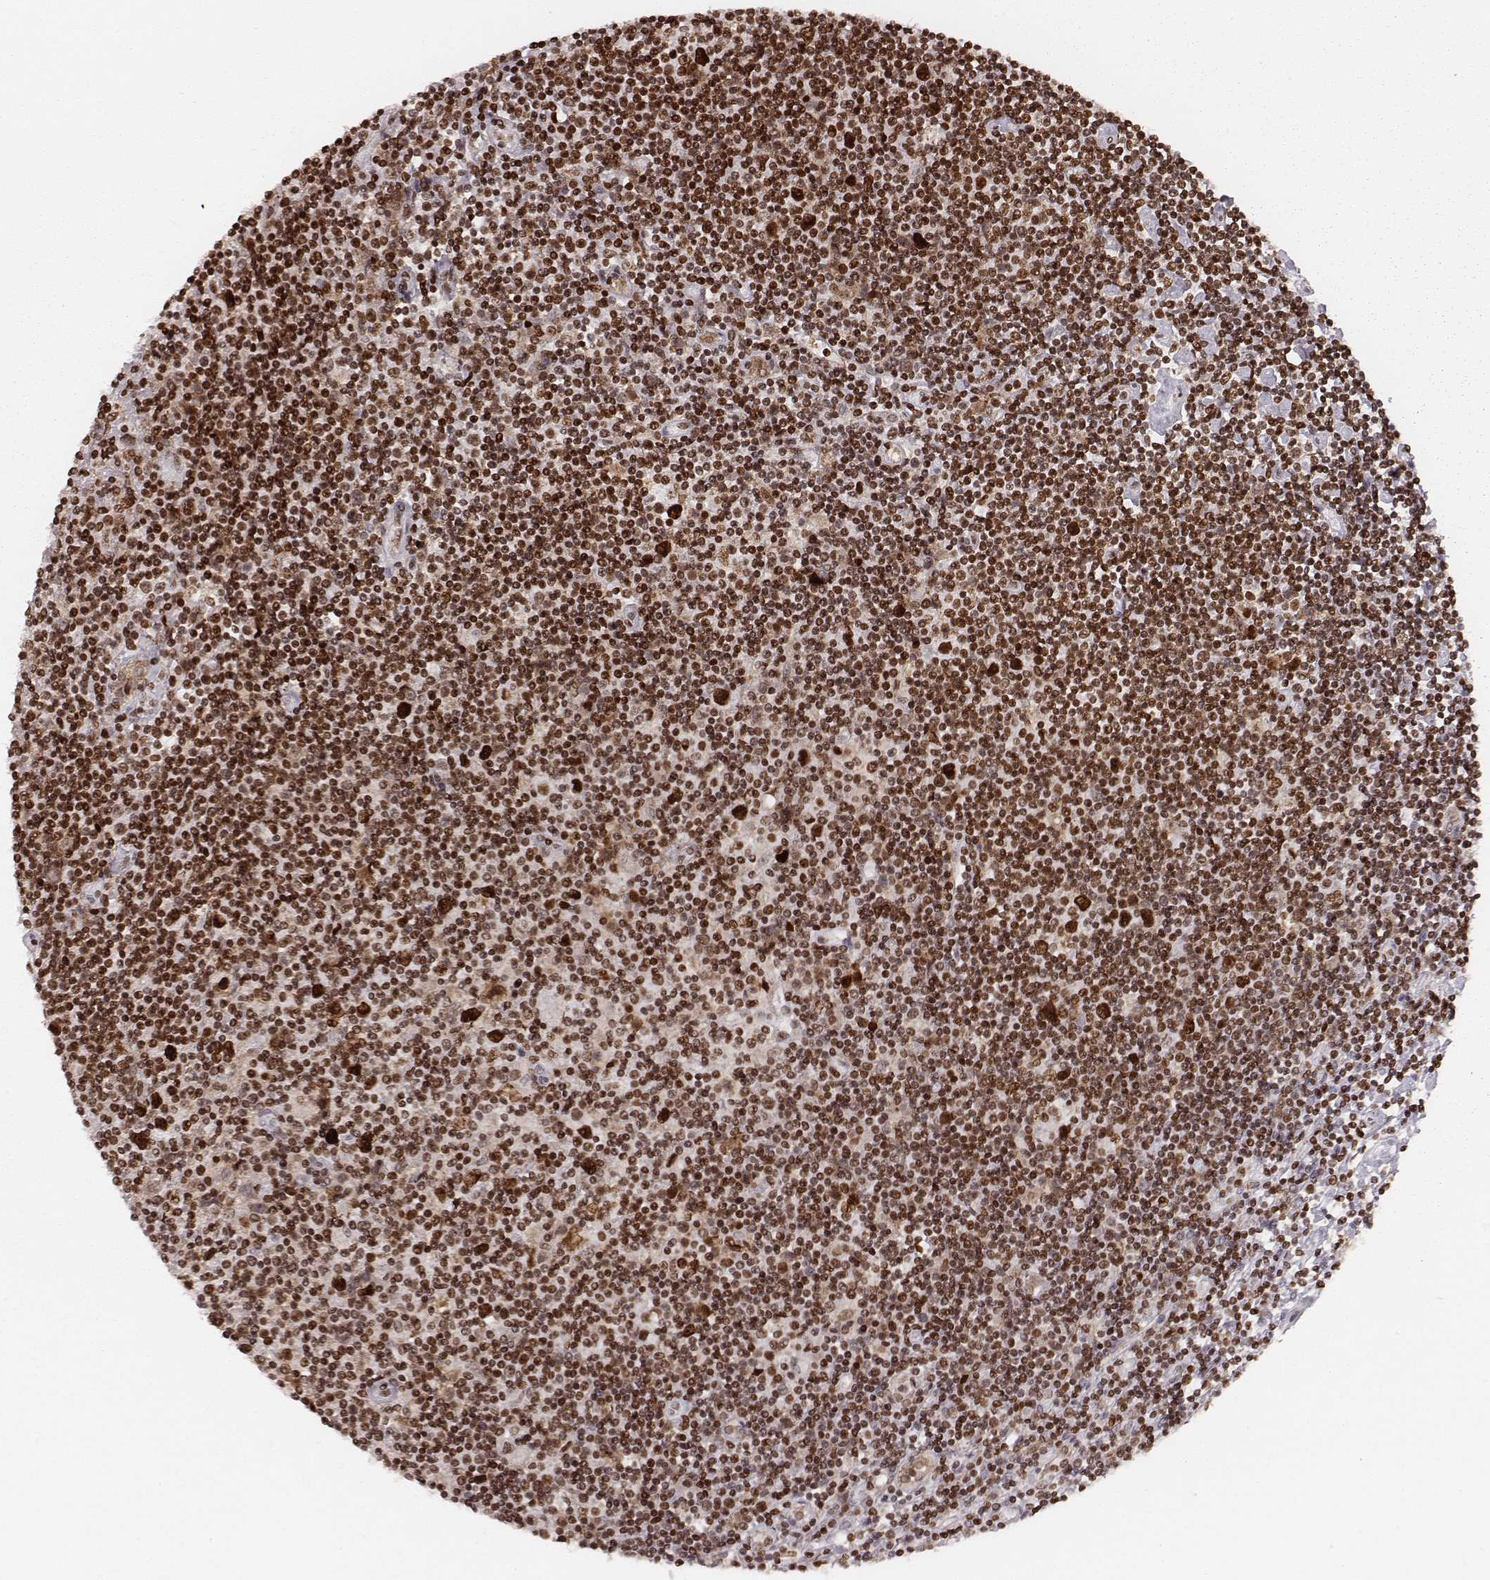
{"staining": {"intensity": "strong", "quantity": ">75%", "location": "nuclear"}, "tissue": "lymphoma", "cell_type": "Tumor cells", "image_type": "cancer", "snomed": [{"axis": "morphology", "description": "Hodgkin's disease, NOS"}, {"axis": "topography", "description": "Lymph node"}], "caption": "Brown immunohistochemical staining in lymphoma displays strong nuclear positivity in about >75% of tumor cells.", "gene": "PARP1", "patient": {"sex": "male", "age": 40}}